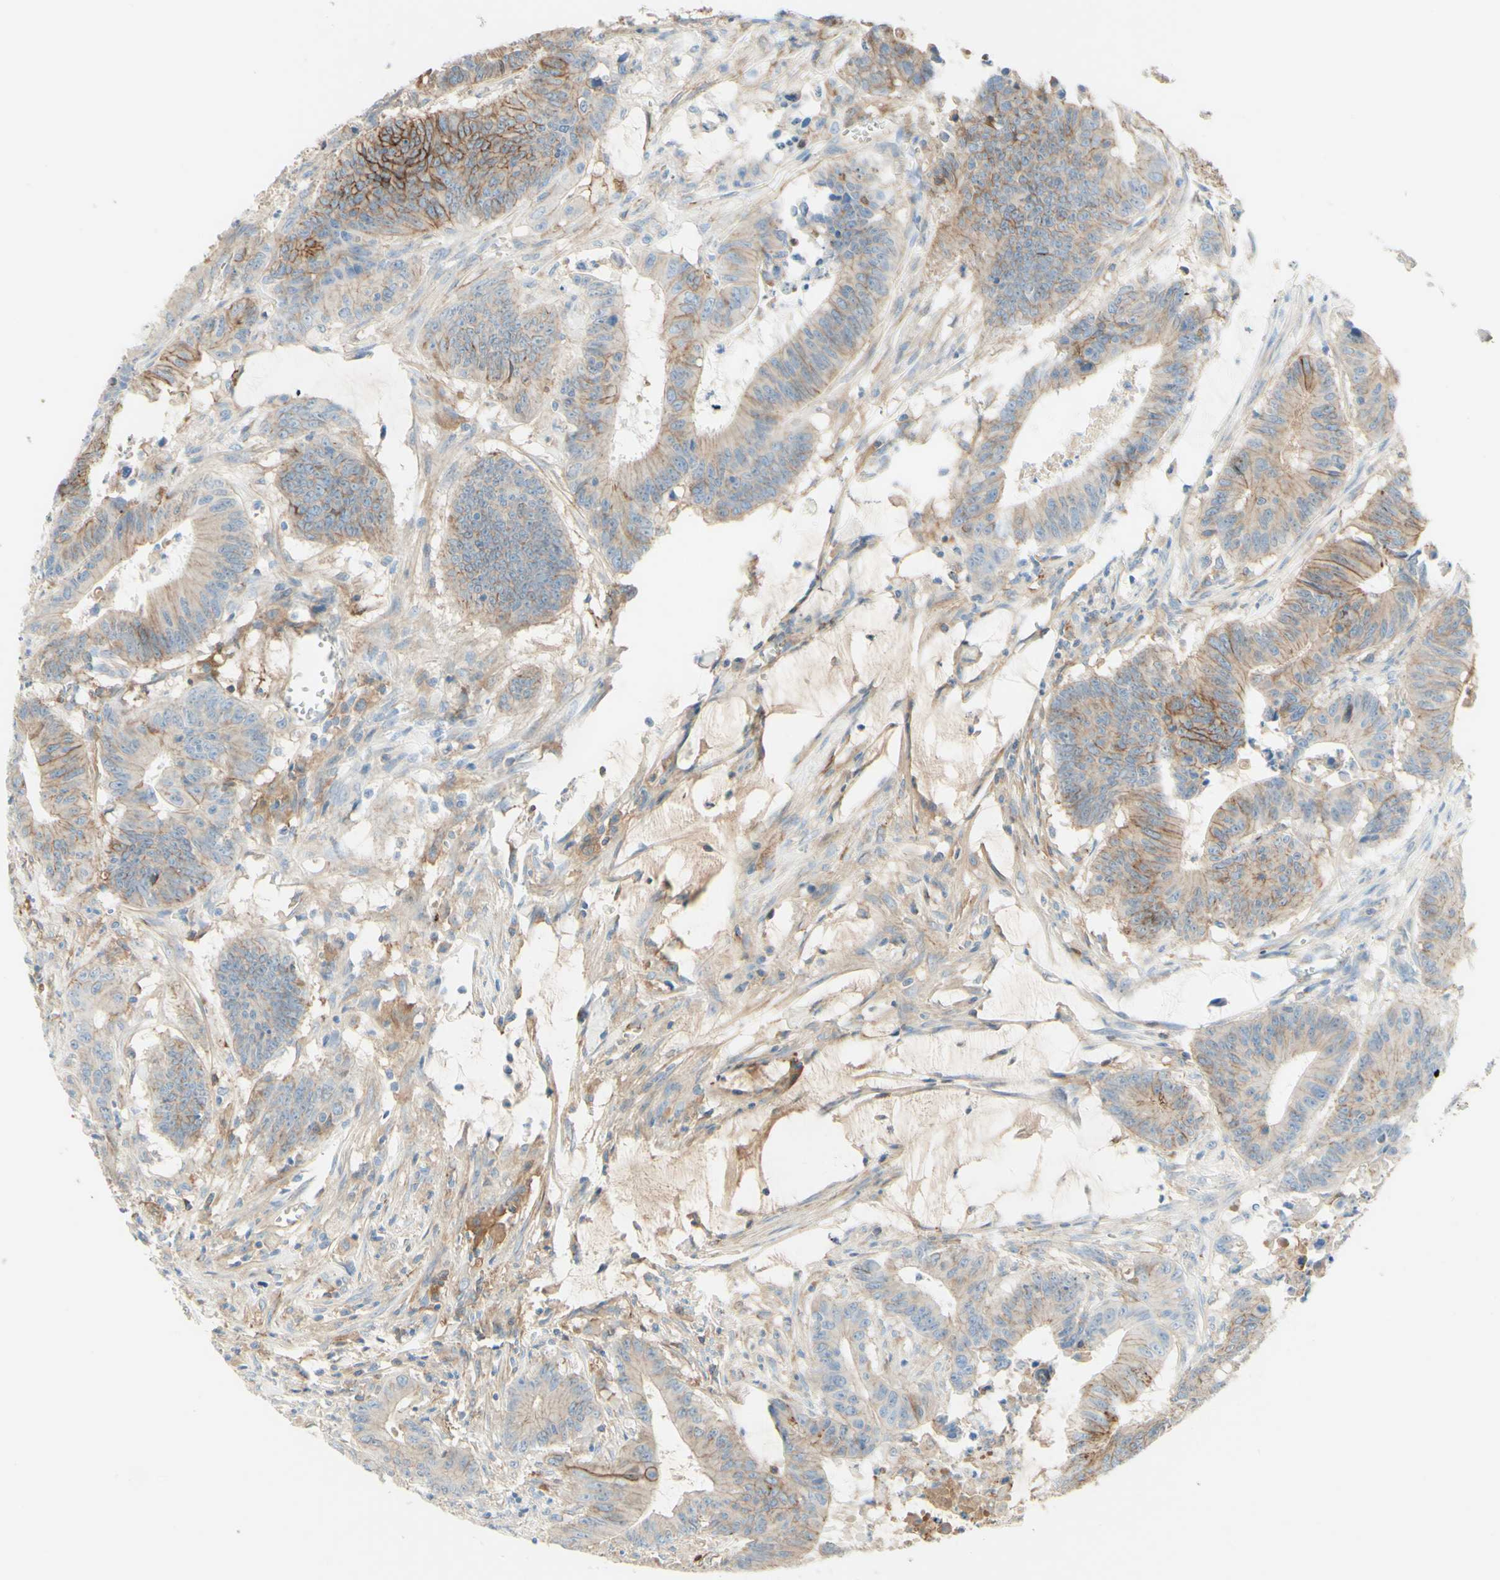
{"staining": {"intensity": "moderate", "quantity": "25%-75%", "location": "cytoplasmic/membranous"}, "tissue": "colorectal cancer", "cell_type": "Tumor cells", "image_type": "cancer", "snomed": [{"axis": "morphology", "description": "Adenocarcinoma, NOS"}, {"axis": "topography", "description": "Colon"}], "caption": "Colorectal cancer stained with IHC reveals moderate cytoplasmic/membranous expression in approximately 25%-75% of tumor cells.", "gene": "ALCAM", "patient": {"sex": "male", "age": 45}}